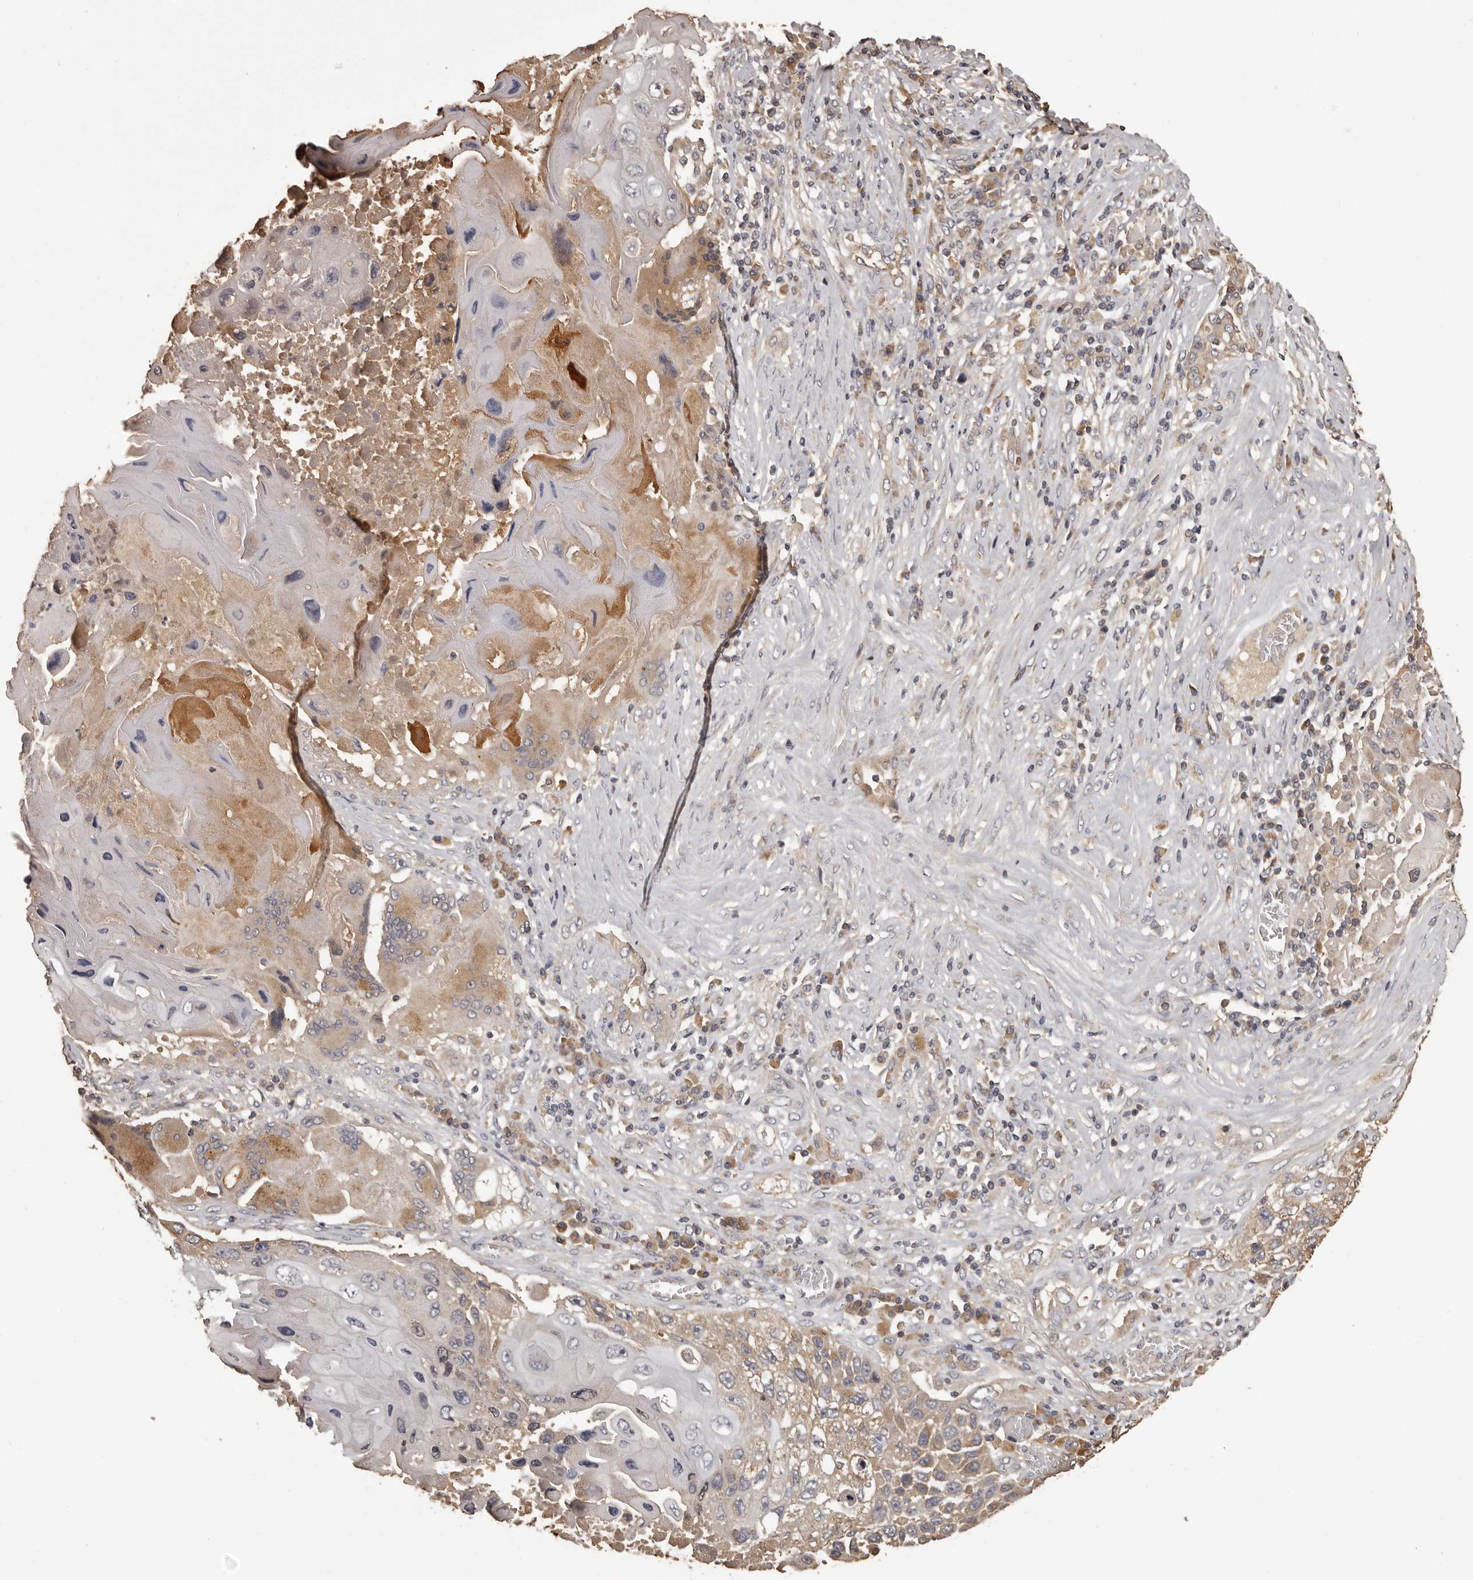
{"staining": {"intensity": "moderate", "quantity": ">75%", "location": "cytoplasmic/membranous"}, "tissue": "lung cancer", "cell_type": "Tumor cells", "image_type": "cancer", "snomed": [{"axis": "morphology", "description": "Squamous cell carcinoma, NOS"}, {"axis": "topography", "description": "Lung"}], "caption": "Immunohistochemical staining of human lung squamous cell carcinoma displays moderate cytoplasmic/membranous protein staining in approximately >75% of tumor cells.", "gene": "MGAT5", "patient": {"sex": "male", "age": 61}}